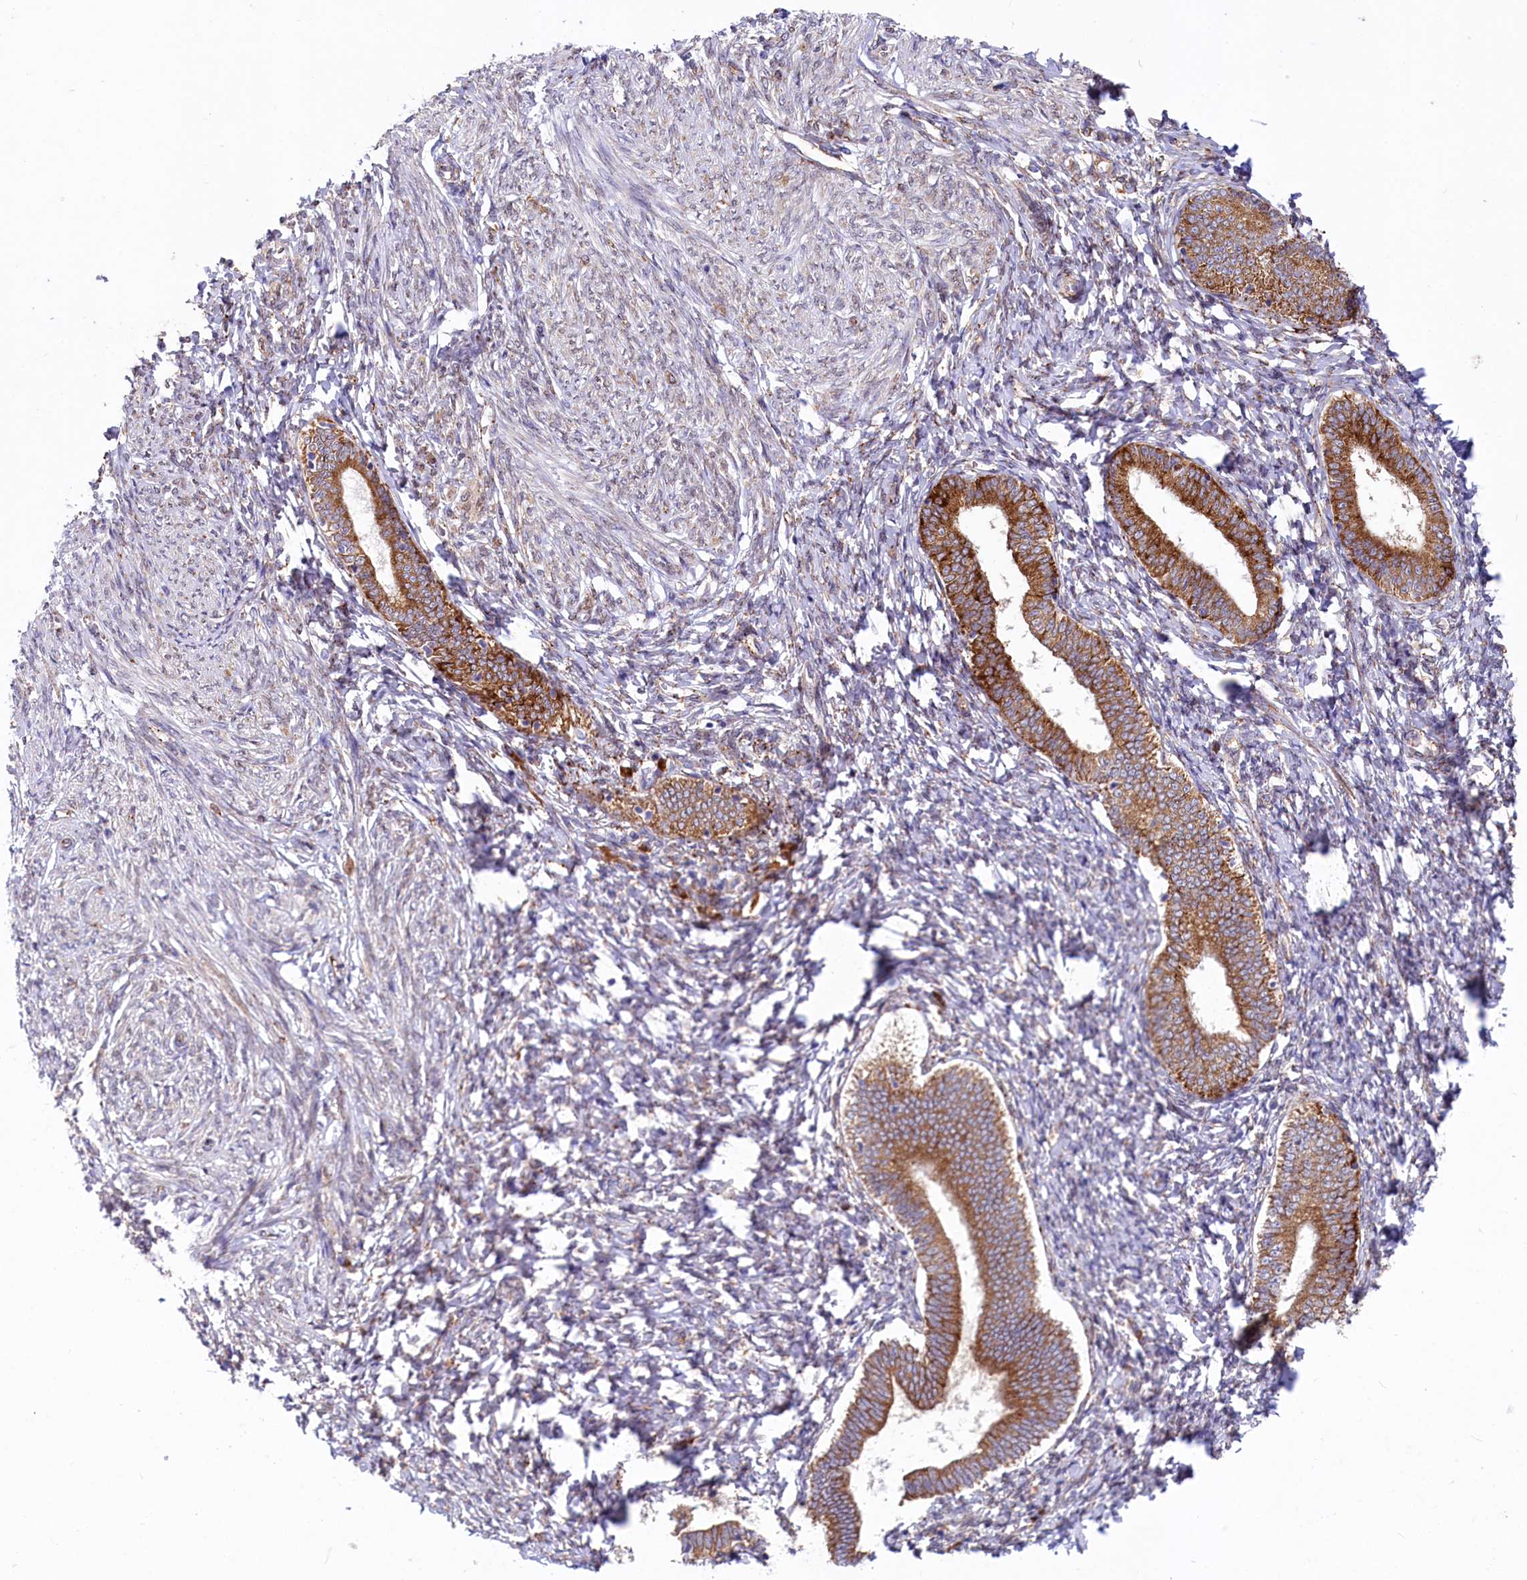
{"staining": {"intensity": "moderate", "quantity": "<25%", "location": "cytoplasmic/membranous"}, "tissue": "endometrium", "cell_type": "Cells in endometrial stroma", "image_type": "normal", "snomed": [{"axis": "morphology", "description": "Normal tissue, NOS"}, {"axis": "topography", "description": "Endometrium"}], "caption": "An image of endometrium stained for a protein exhibits moderate cytoplasmic/membranous brown staining in cells in endometrial stroma.", "gene": "CHID1", "patient": {"sex": "female", "age": 72}}